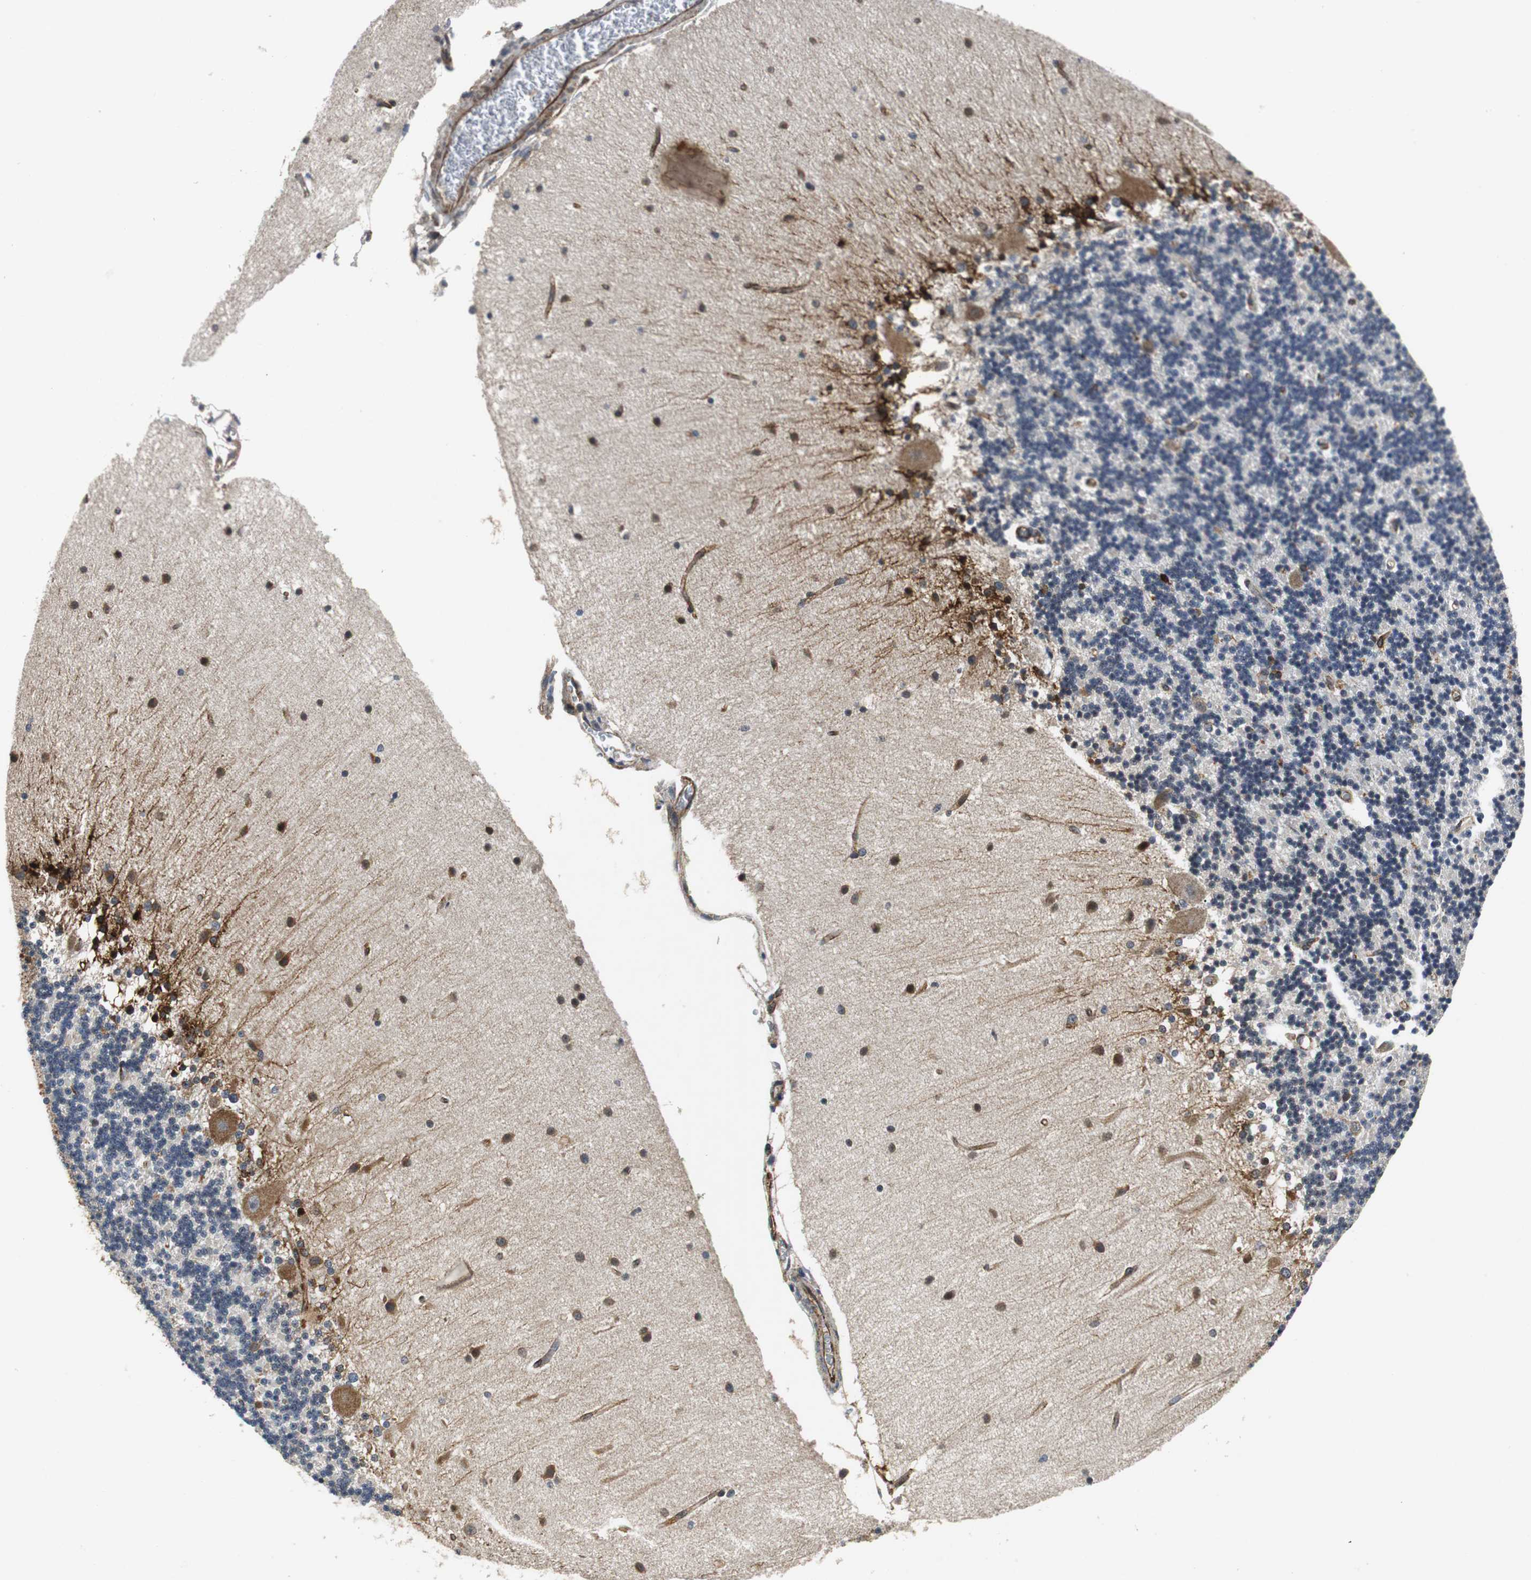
{"staining": {"intensity": "strong", "quantity": "<25%", "location": "cytoplasmic/membranous"}, "tissue": "cerebellum", "cell_type": "Cells in granular layer", "image_type": "normal", "snomed": [{"axis": "morphology", "description": "Normal tissue, NOS"}, {"axis": "topography", "description": "Cerebellum"}], "caption": "IHC of normal cerebellum exhibits medium levels of strong cytoplasmic/membranous positivity in approximately <25% of cells in granular layer.", "gene": "ISCU", "patient": {"sex": "female", "age": 54}}